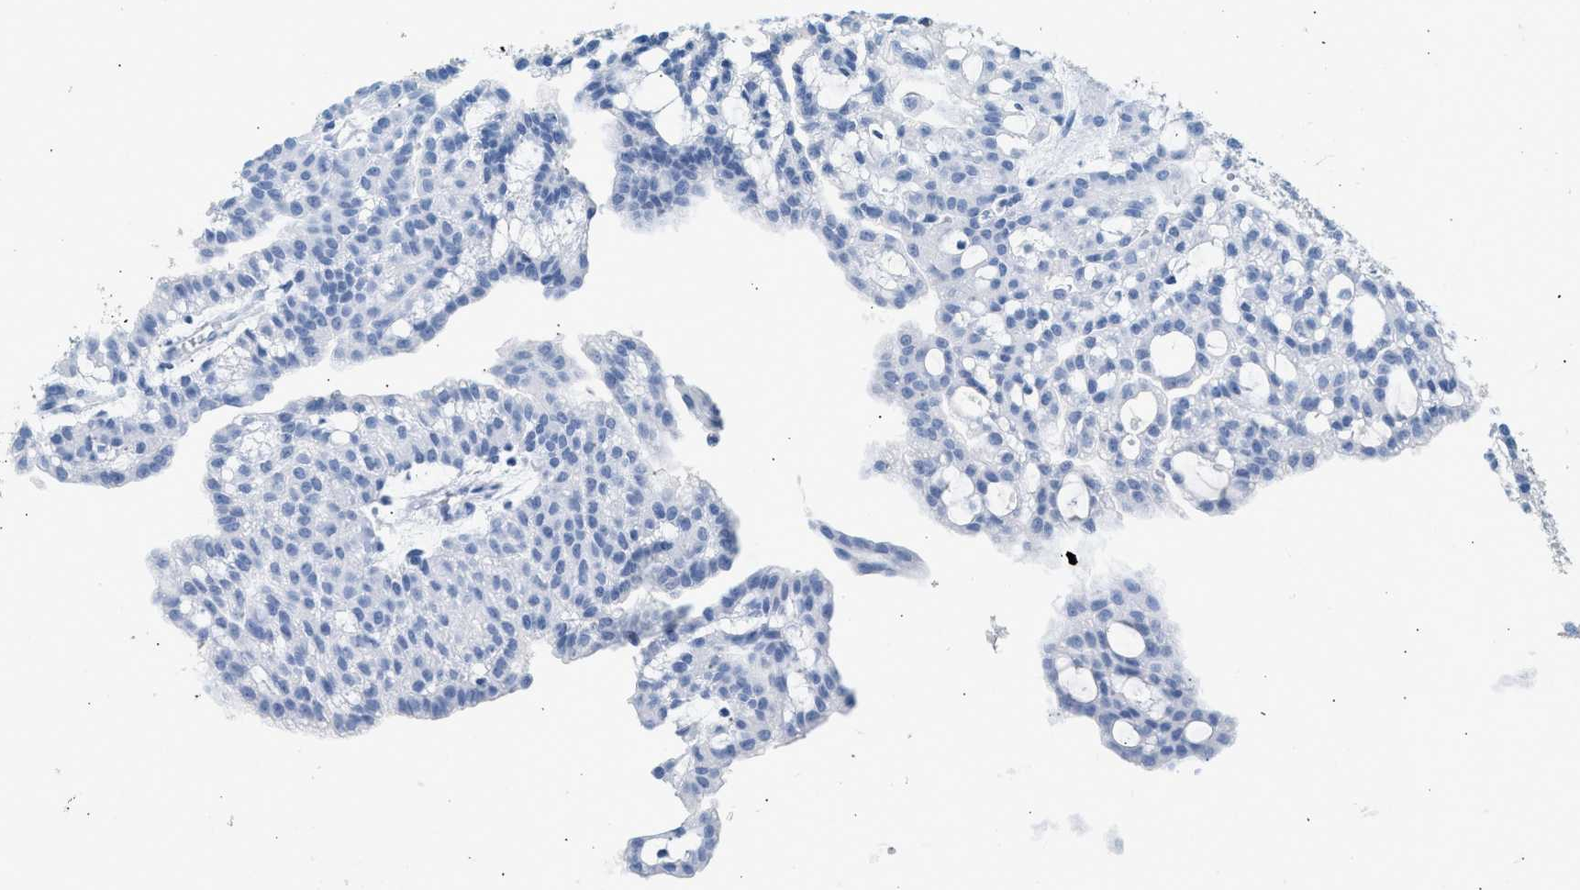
{"staining": {"intensity": "negative", "quantity": "none", "location": "none"}, "tissue": "renal cancer", "cell_type": "Tumor cells", "image_type": "cancer", "snomed": [{"axis": "morphology", "description": "Adenocarcinoma, NOS"}, {"axis": "topography", "description": "Kidney"}], "caption": "A high-resolution image shows IHC staining of renal adenocarcinoma, which reveals no significant staining in tumor cells.", "gene": "HHATL", "patient": {"sex": "male", "age": 63}}